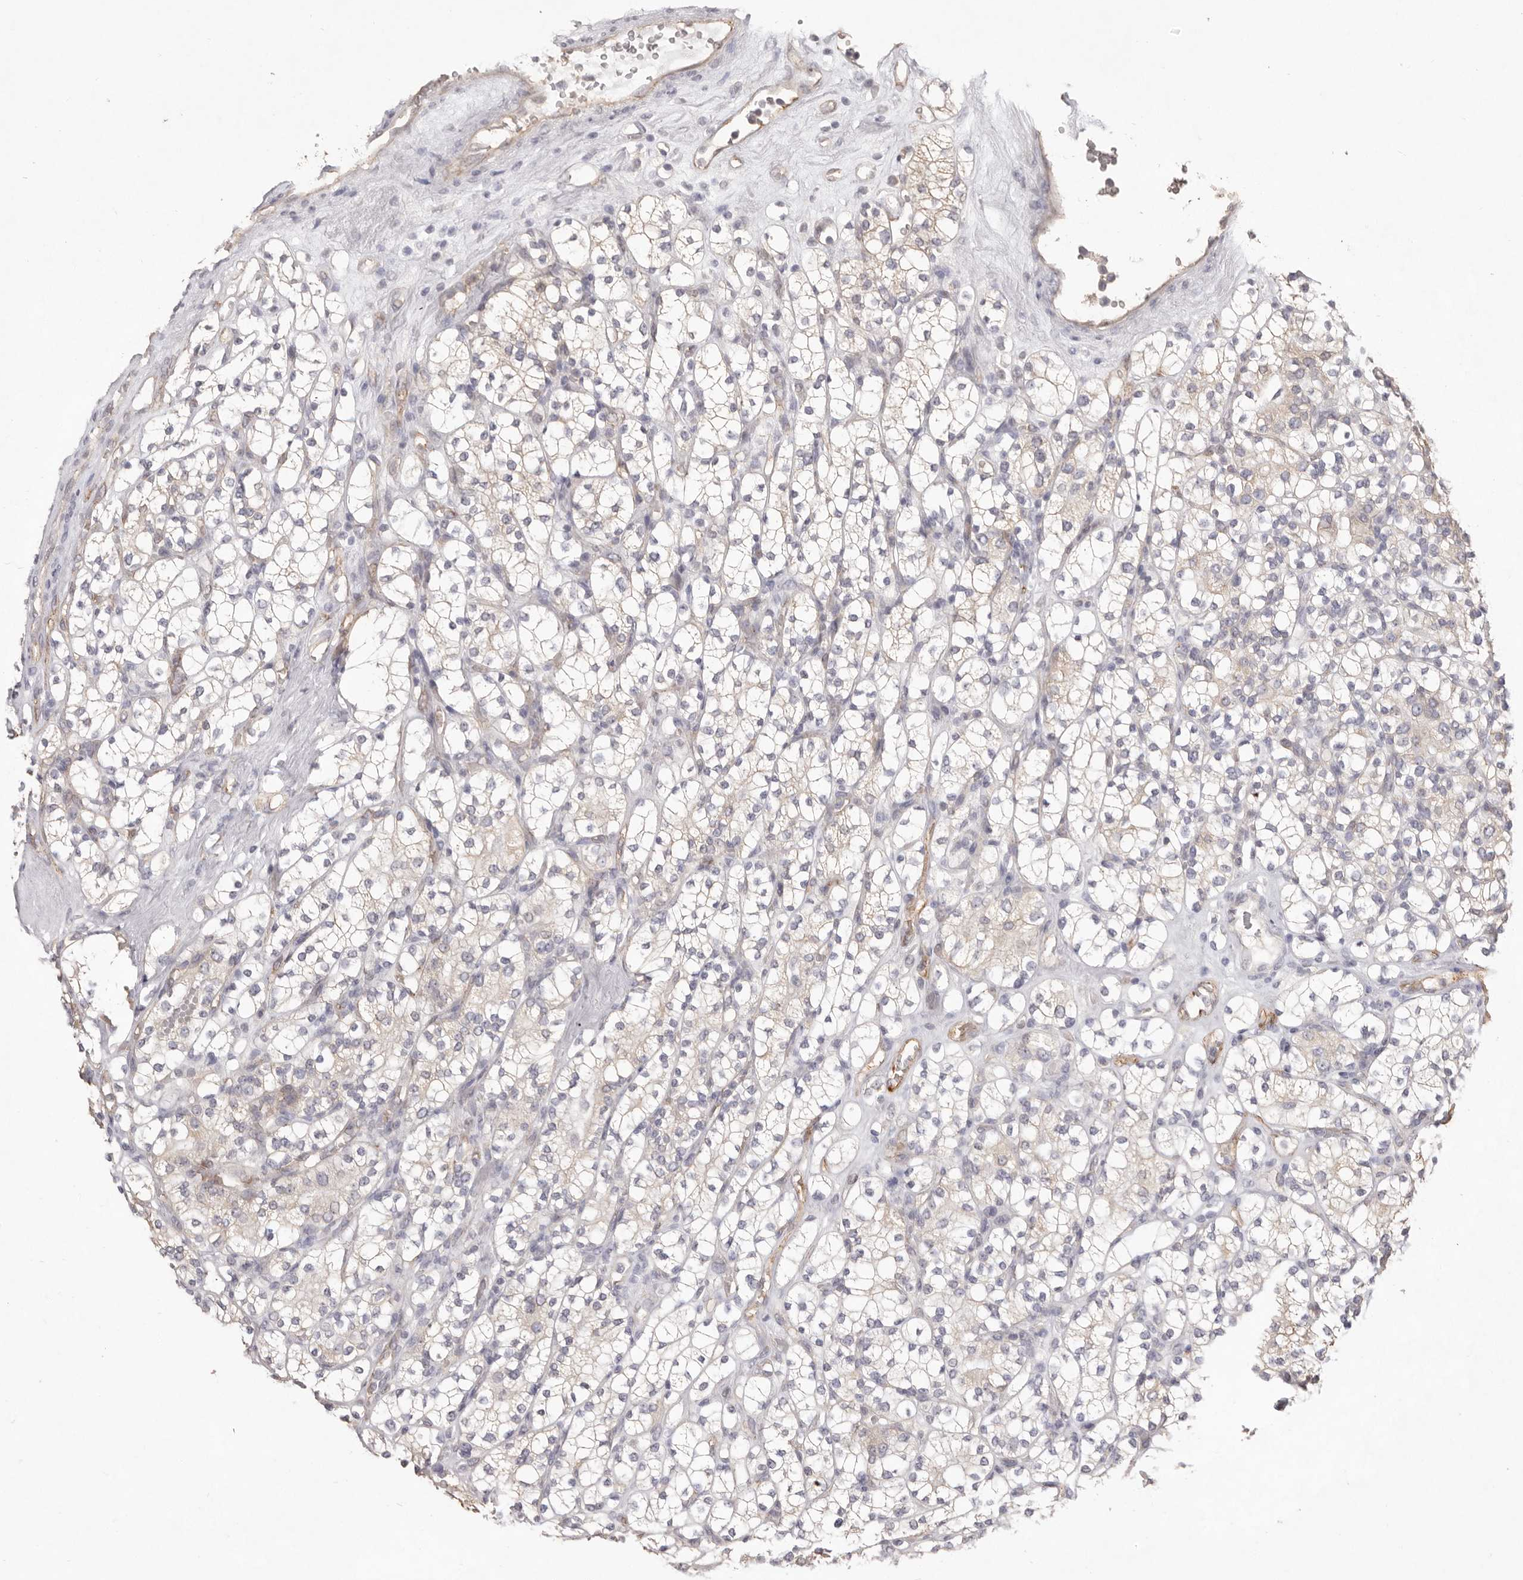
{"staining": {"intensity": "weak", "quantity": "<25%", "location": "cytoplasmic/membranous"}, "tissue": "renal cancer", "cell_type": "Tumor cells", "image_type": "cancer", "snomed": [{"axis": "morphology", "description": "Adenocarcinoma, NOS"}, {"axis": "topography", "description": "Kidney"}], "caption": "A photomicrograph of renal adenocarcinoma stained for a protein demonstrates no brown staining in tumor cells.", "gene": "ZYG11B", "patient": {"sex": "male", "age": 77}}